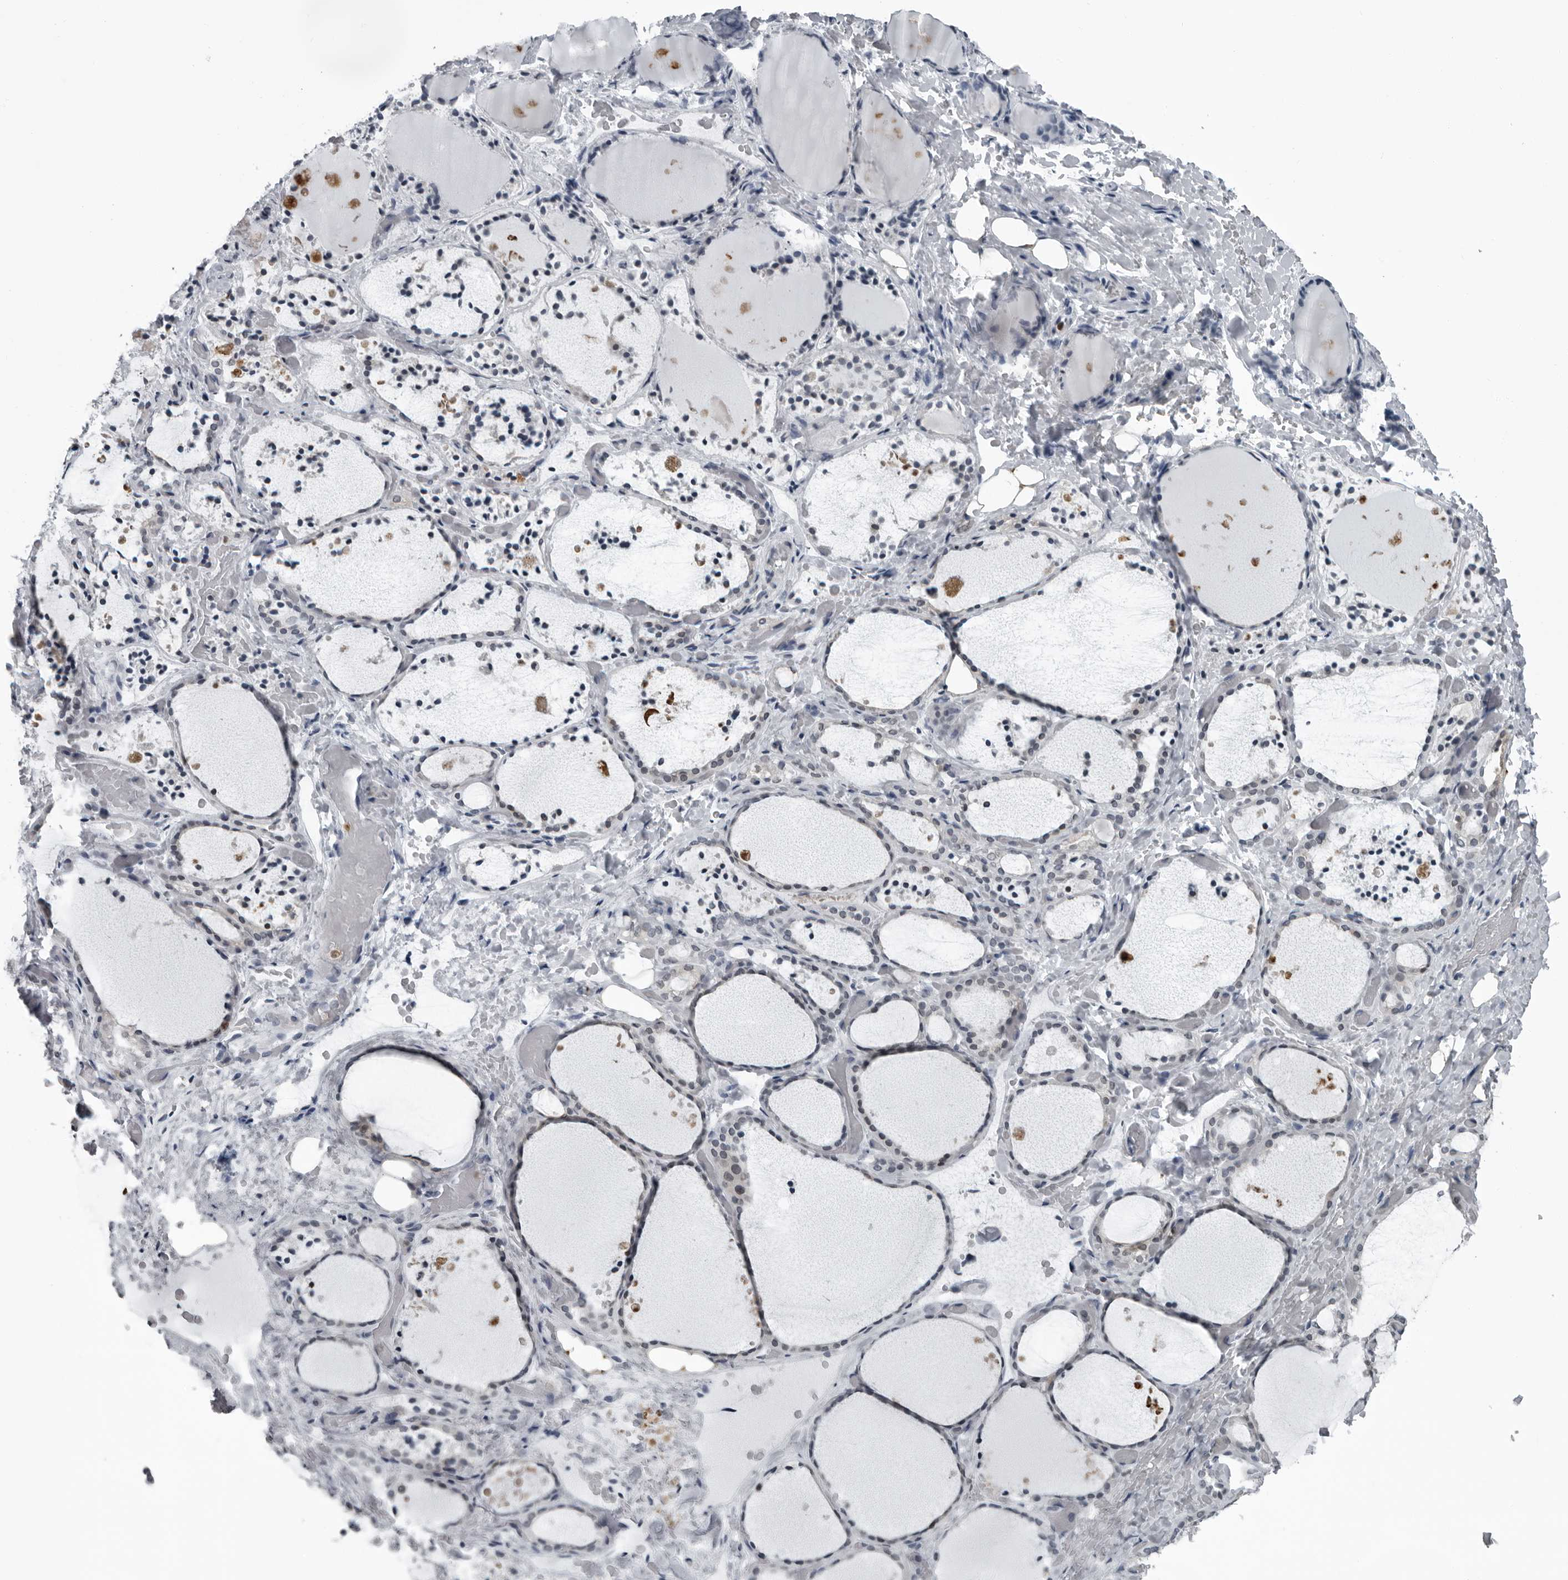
{"staining": {"intensity": "negative", "quantity": "none", "location": "none"}, "tissue": "thyroid gland", "cell_type": "Glandular cells", "image_type": "normal", "snomed": [{"axis": "morphology", "description": "Normal tissue, NOS"}, {"axis": "topography", "description": "Thyroid gland"}], "caption": "Glandular cells are negative for brown protein staining in normal thyroid gland. (Stains: DAB immunohistochemistry (IHC) with hematoxylin counter stain, Microscopy: brightfield microscopy at high magnification).", "gene": "RTCA", "patient": {"sex": "female", "age": 44}}